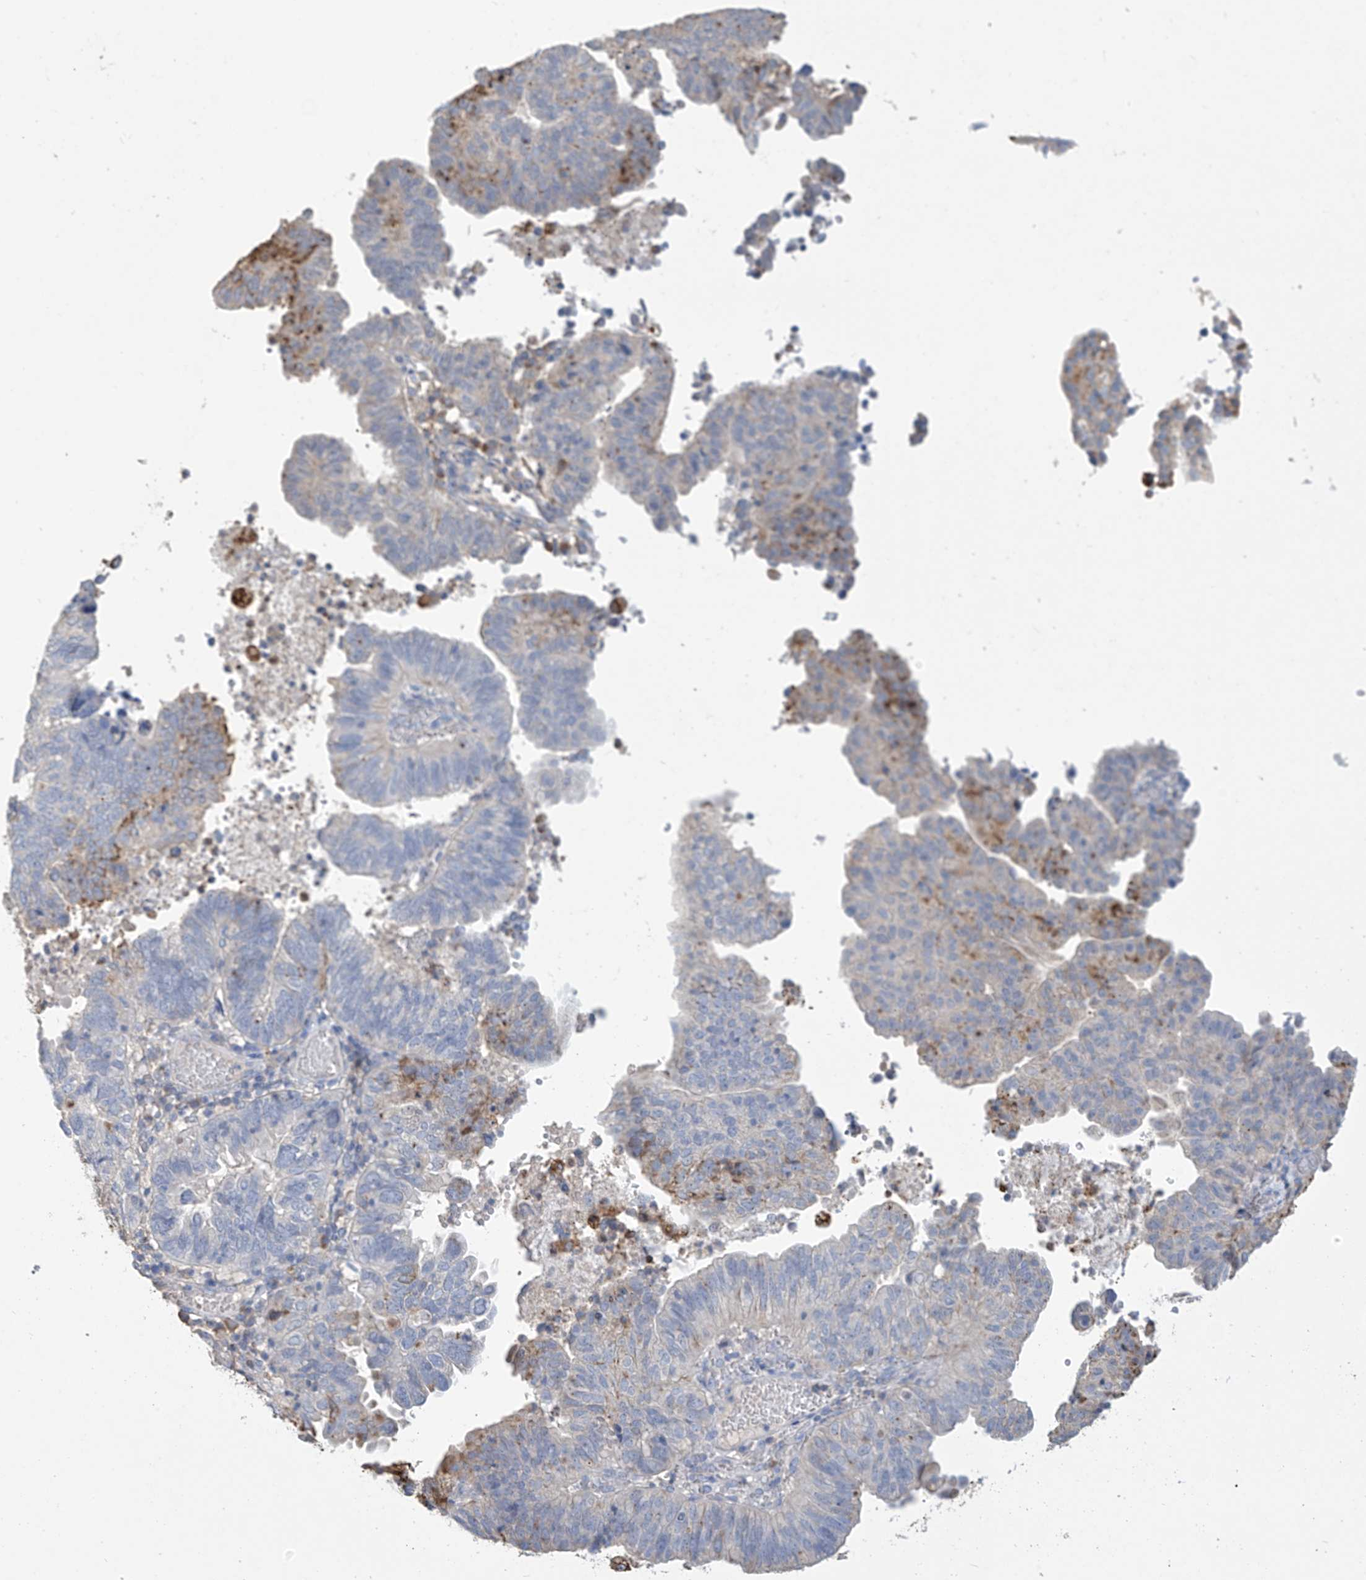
{"staining": {"intensity": "negative", "quantity": "none", "location": "none"}, "tissue": "endometrial cancer", "cell_type": "Tumor cells", "image_type": "cancer", "snomed": [{"axis": "morphology", "description": "Adenocarcinoma, NOS"}, {"axis": "topography", "description": "Uterus"}], "caption": "Tumor cells show no significant protein staining in endometrial cancer (adenocarcinoma).", "gene": "OGT", "patient": {"sex": "female", "age": 77}}